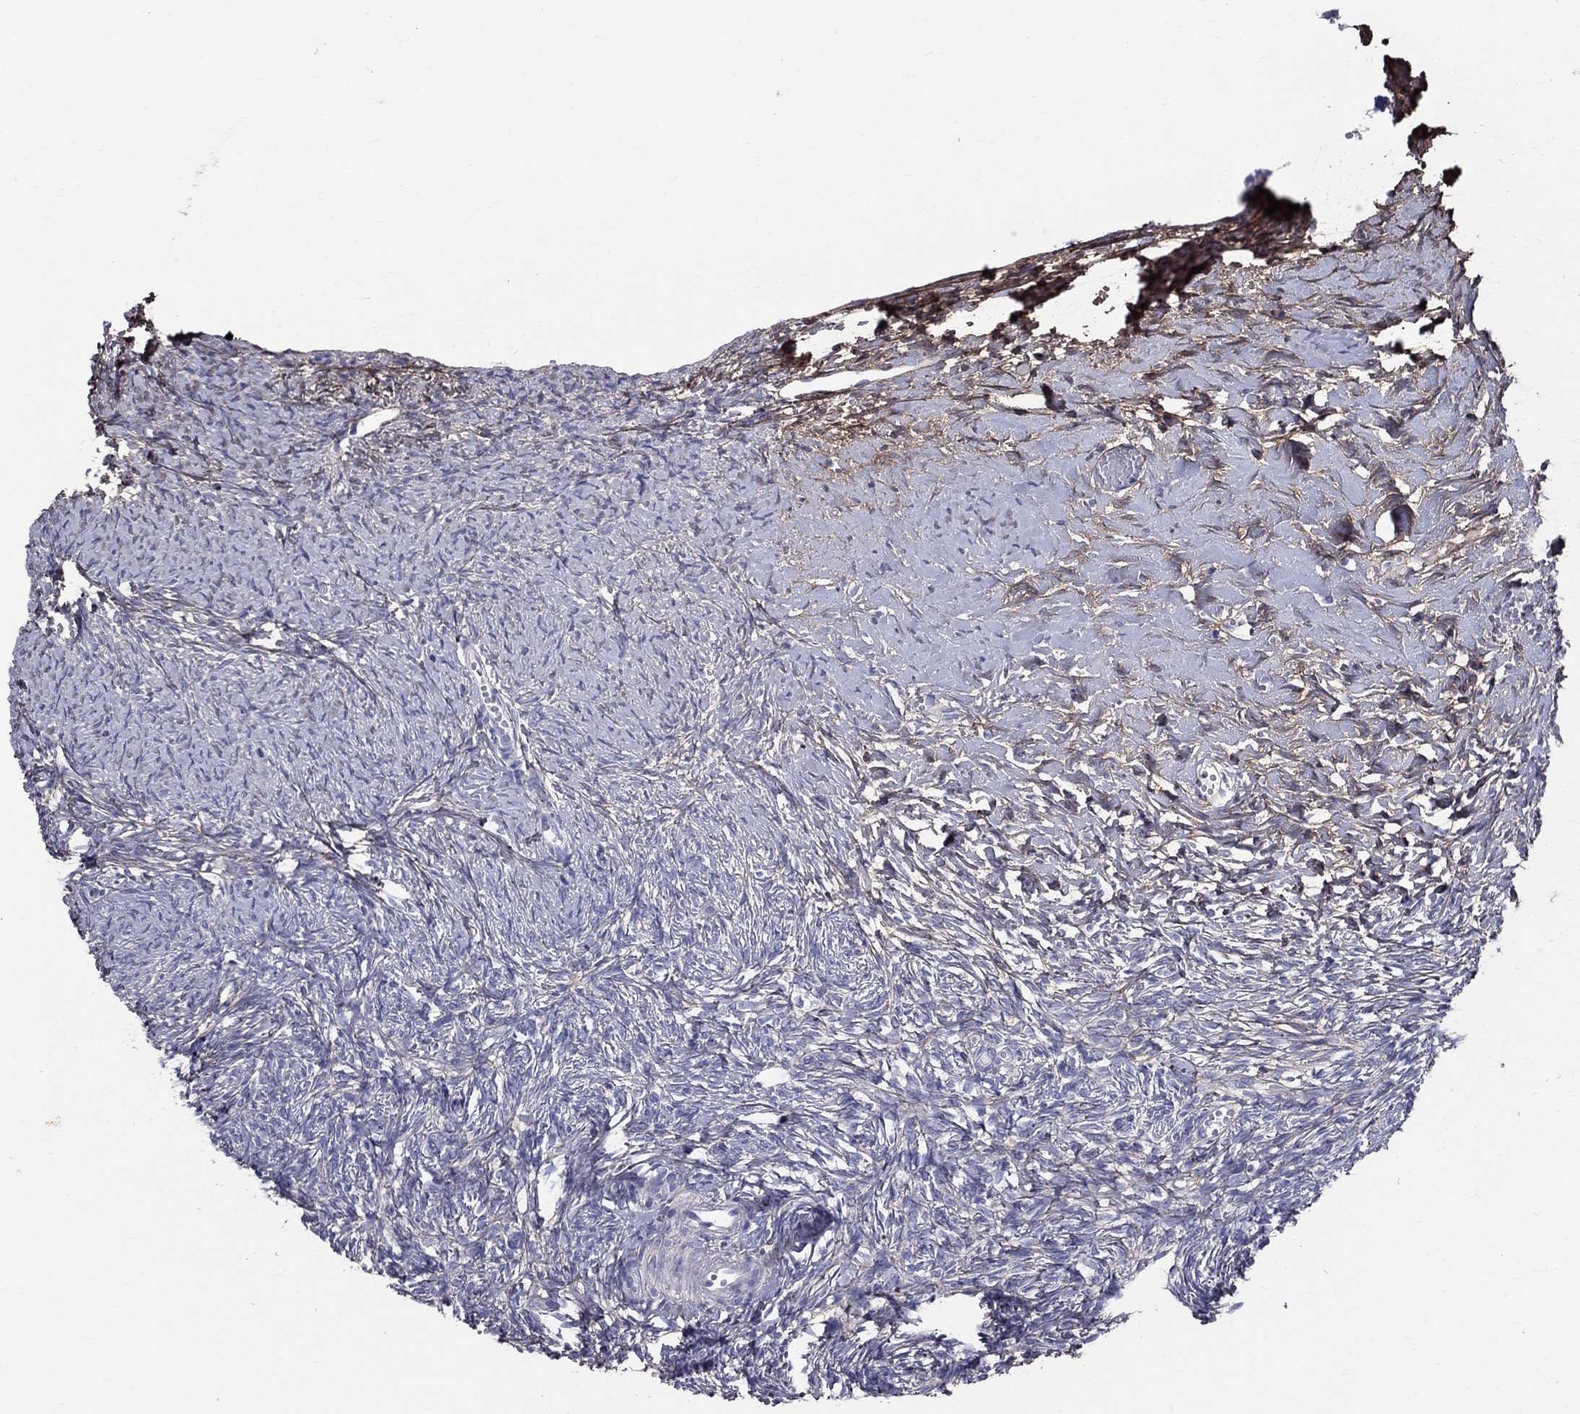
{"staining": {"intensity": "negative", "quantity": "none", "location": "none"}, "tissue": "ovary", "cell_type": "Ovarian stroma cells", "image_type": "normal", "snomed": [{"axis": "morphology", "description": "Normal tissue, NOS"}, {"axis": "topography", "description": "Ovary"}], "caption": "Immunohistochemical staining of benign human ovary displays no significant expression in ovarian stroma cells.", "gene": "ANXA10", "patient": {"sex": "female", "age": 43}}